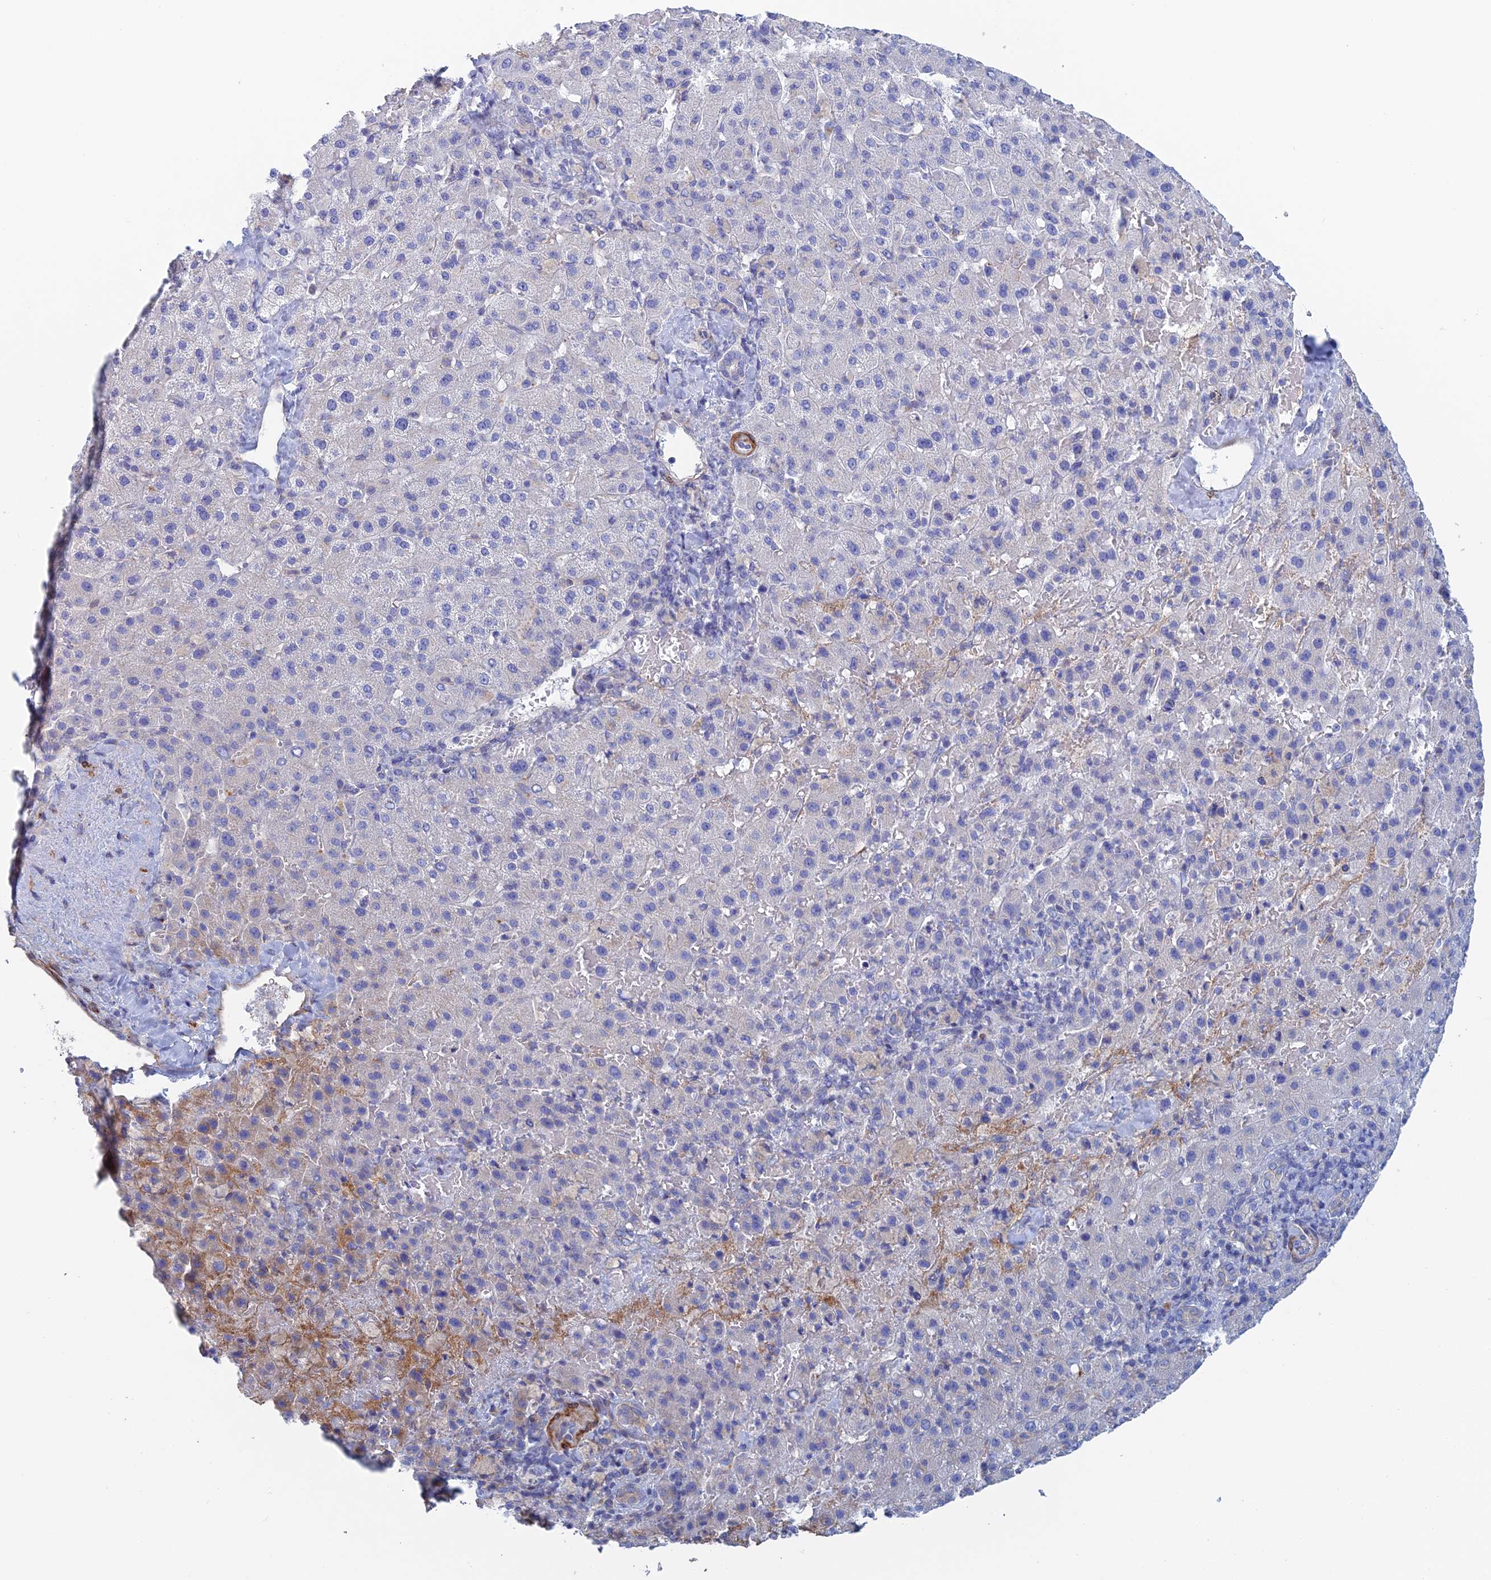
{"staining": {"intensity": "moderate", "quantity": "<25%", "location": "cytoplasmic/membranous"}, "tissue": "liver cancer", "cell_type": "Tumor cells", "image_type": "cancer", "snomed": [{"axis": "morphology", "description": "Carcinoma, Hepatocellular, NOS"}, {"axis": "topography", "description": "Liver"}], "caption": "The photomicrograph demonstrates staining of liver hepatocellular carcinoma, revealing moderate cytoplasmic/membranous protein expression (brown color) within tumor cells. (DAB (3,3'-diaminobenzidine) = brown stain, brightfield microscopy at high magnification).", "gene": "PCDHA8", "patient": {"sex": "female", "age": 58}}